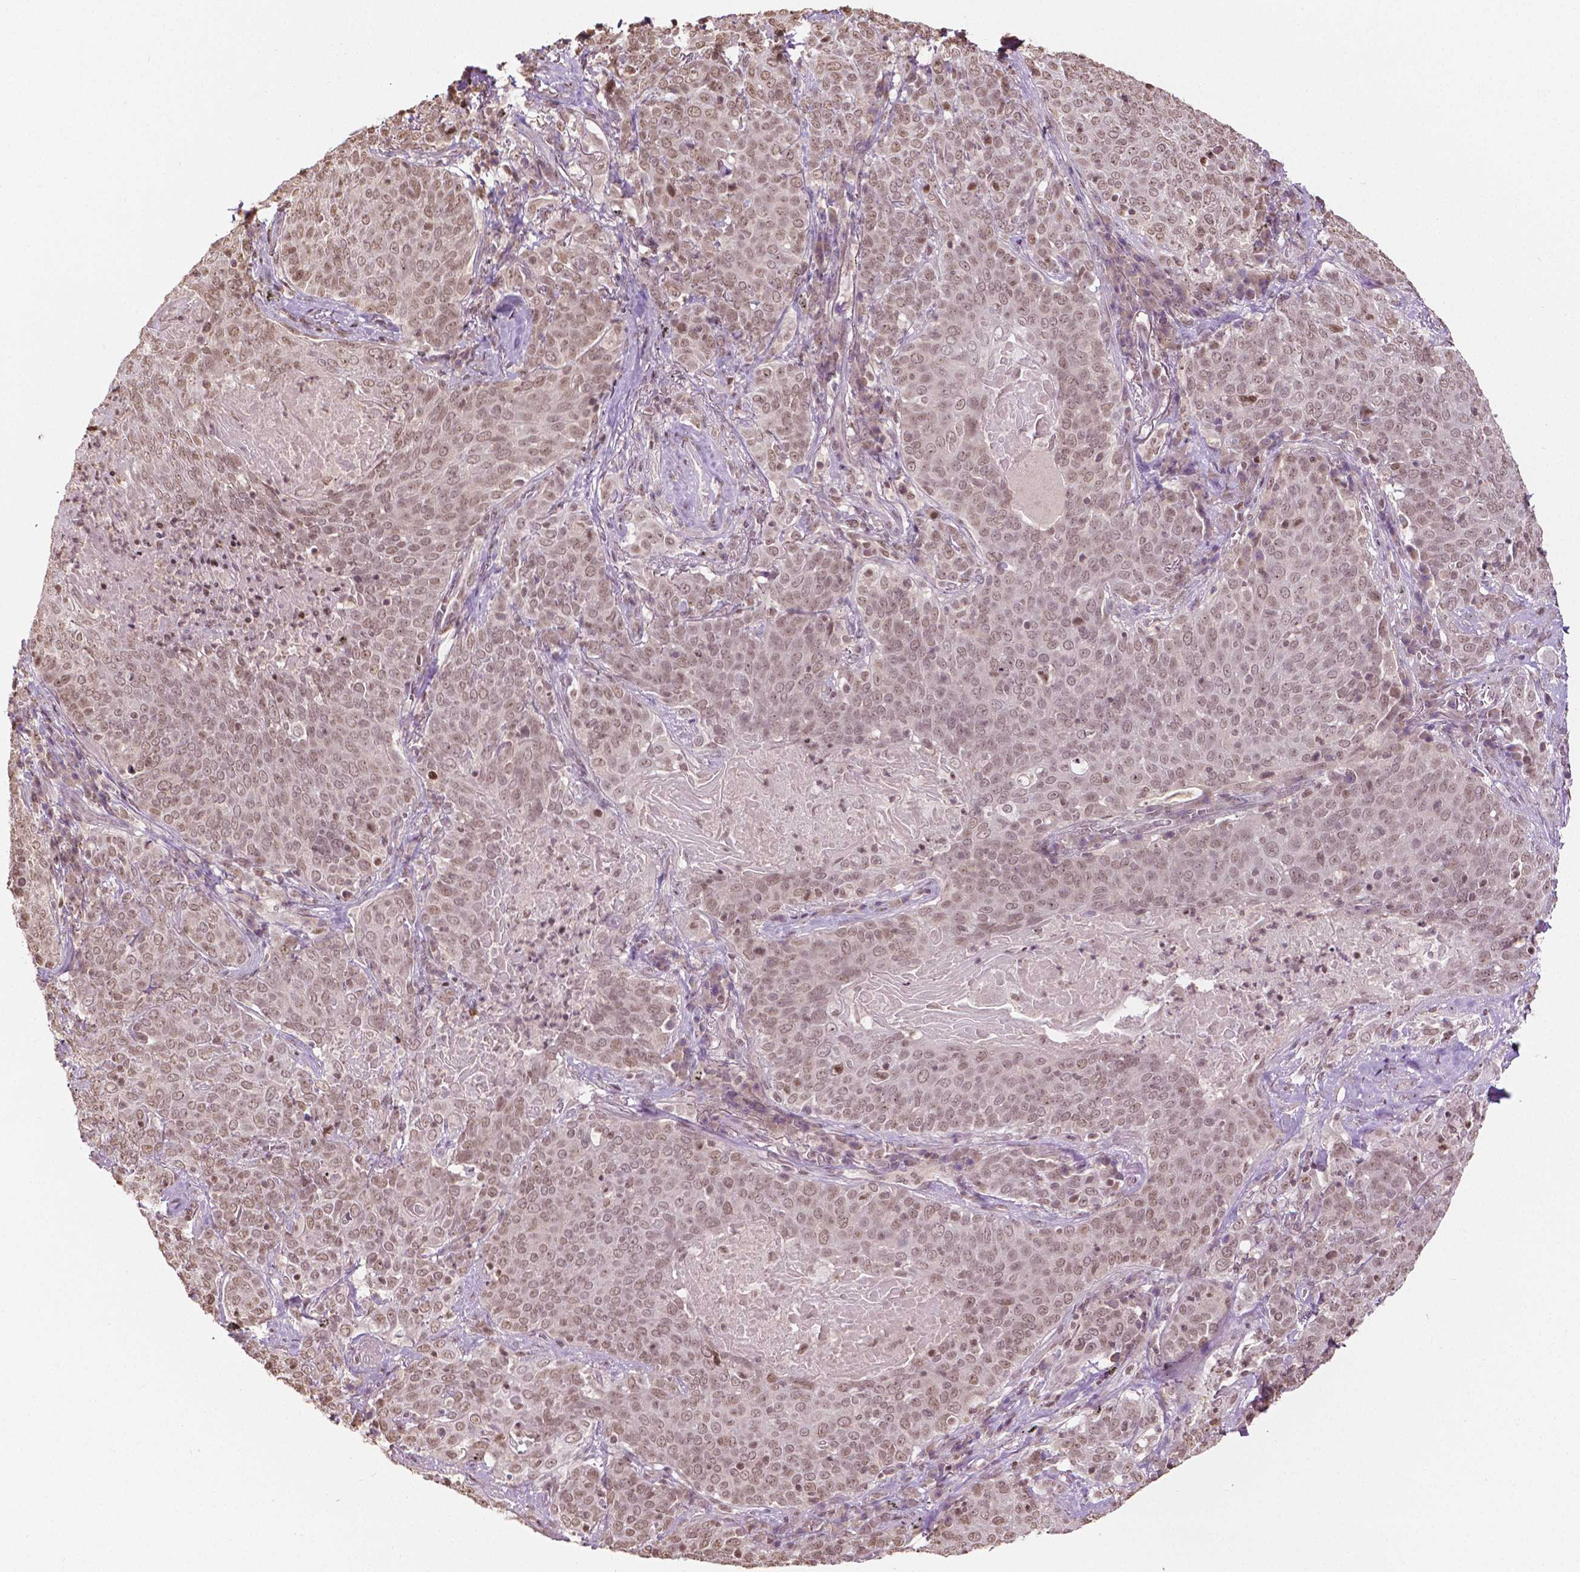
{"staining": {"intensity": "moderate", "quantity": ">75%", "location": "nuclear"}, "tissue": "lung cancer", "cell_type": "Tumor cells", "image_type": "cancer", "snomed": [{"axis": "morphology", "description": "Squamous cell carcinoma, NOS"}, {"axis": "topography", "description": "Lung"}], "caption": "DAB (3,3'-diaminobenzidine) immunohistochemical staining of lung squamous cell carcinoma demonstrates moderate nuclear protein staining in about >75% of tumor cells. The protein of interest is stained brown, and the nuclei are stained in blue (DAB (3,3'-diaminobenzidine) IHC with brightfield microscopy, high magnification).", "gene": "DEK", "patient": {"sex": "male", "age": 82}}